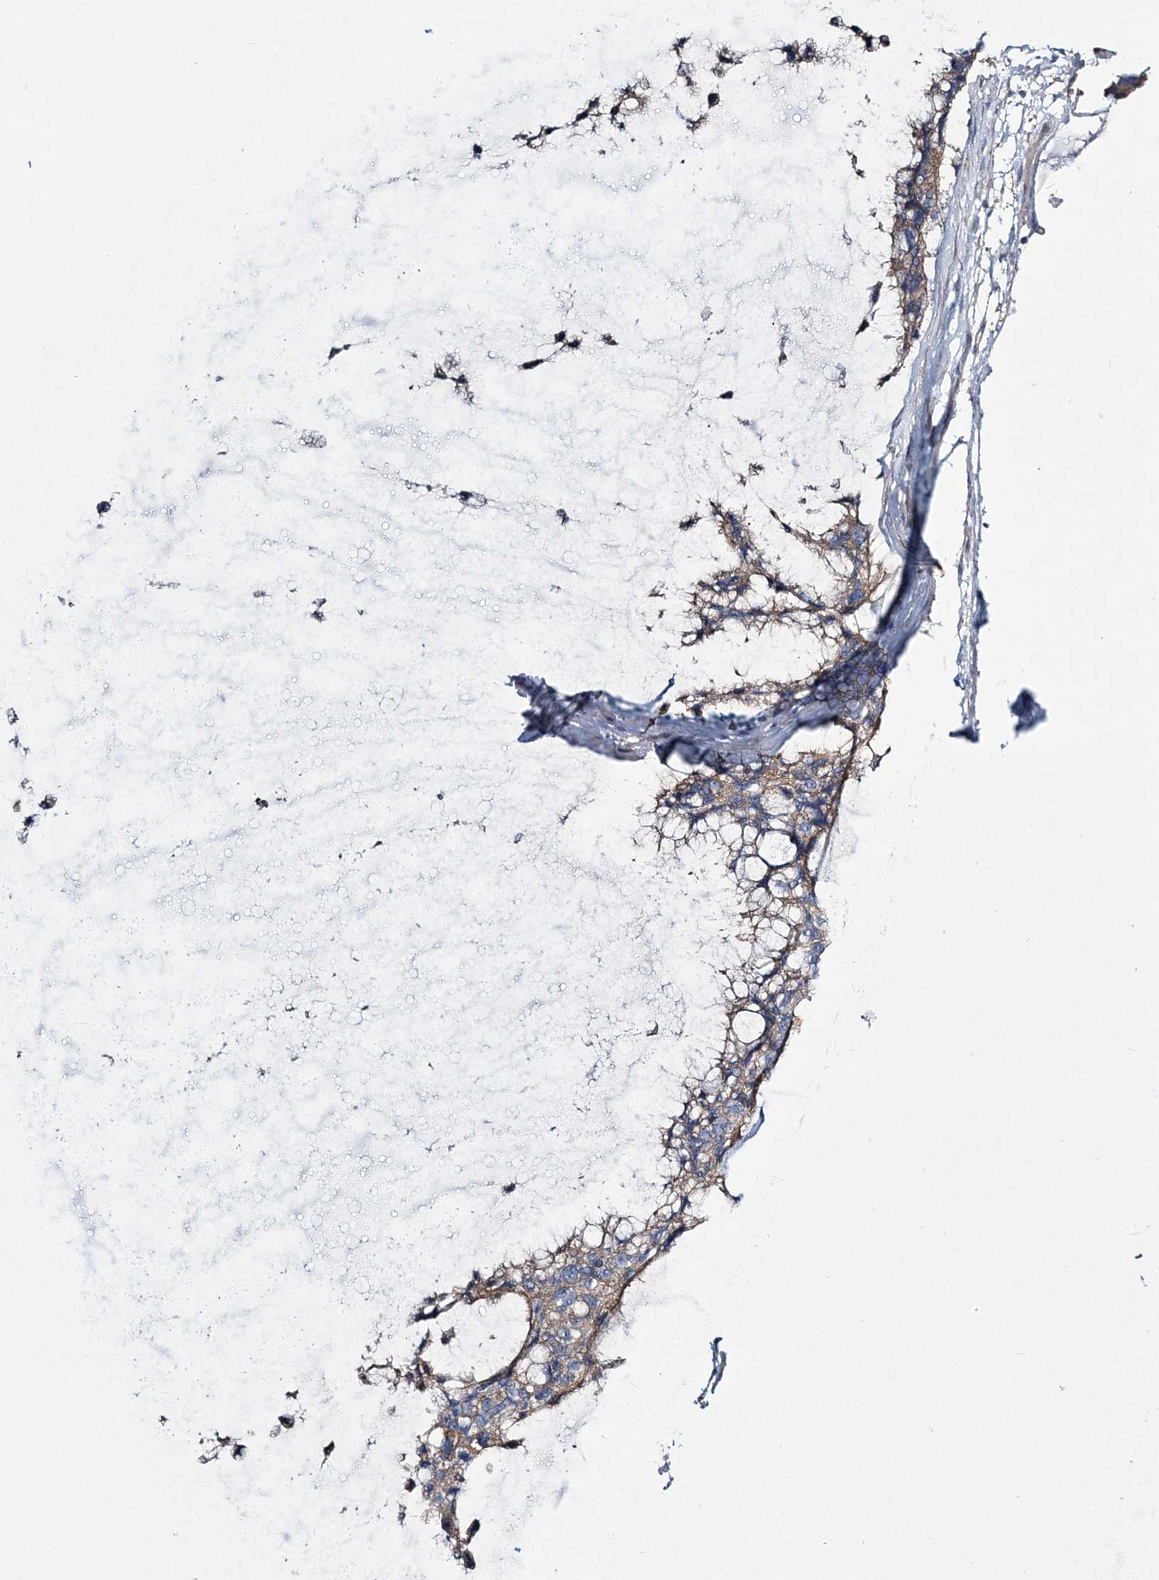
{"staining": {"intensity": "weak", "quantity": ">75%", "location": "cytoplasmic/membranous"}, "tissue": "ovarian cancer", "cell_type": "Tumor cells", "image_type": "cancer", "snomed": [{"axis": "morphology", "description": "Cystadenocarcinoma, mucinous, NOS"}, {"axis": "topography", "description": "Ovary"}], "caption": "Brown immunohistochemical staining in ovarian mucinous cystadenocarcinoma displays weak cytoplasmic/membranous expression in approximately >75% of tumor cells. (DAB IHC, brown staining for protein, blue staining for nuclei).", "gene": "ATP11B", "patient": {"sex": "female", "age": 39}}